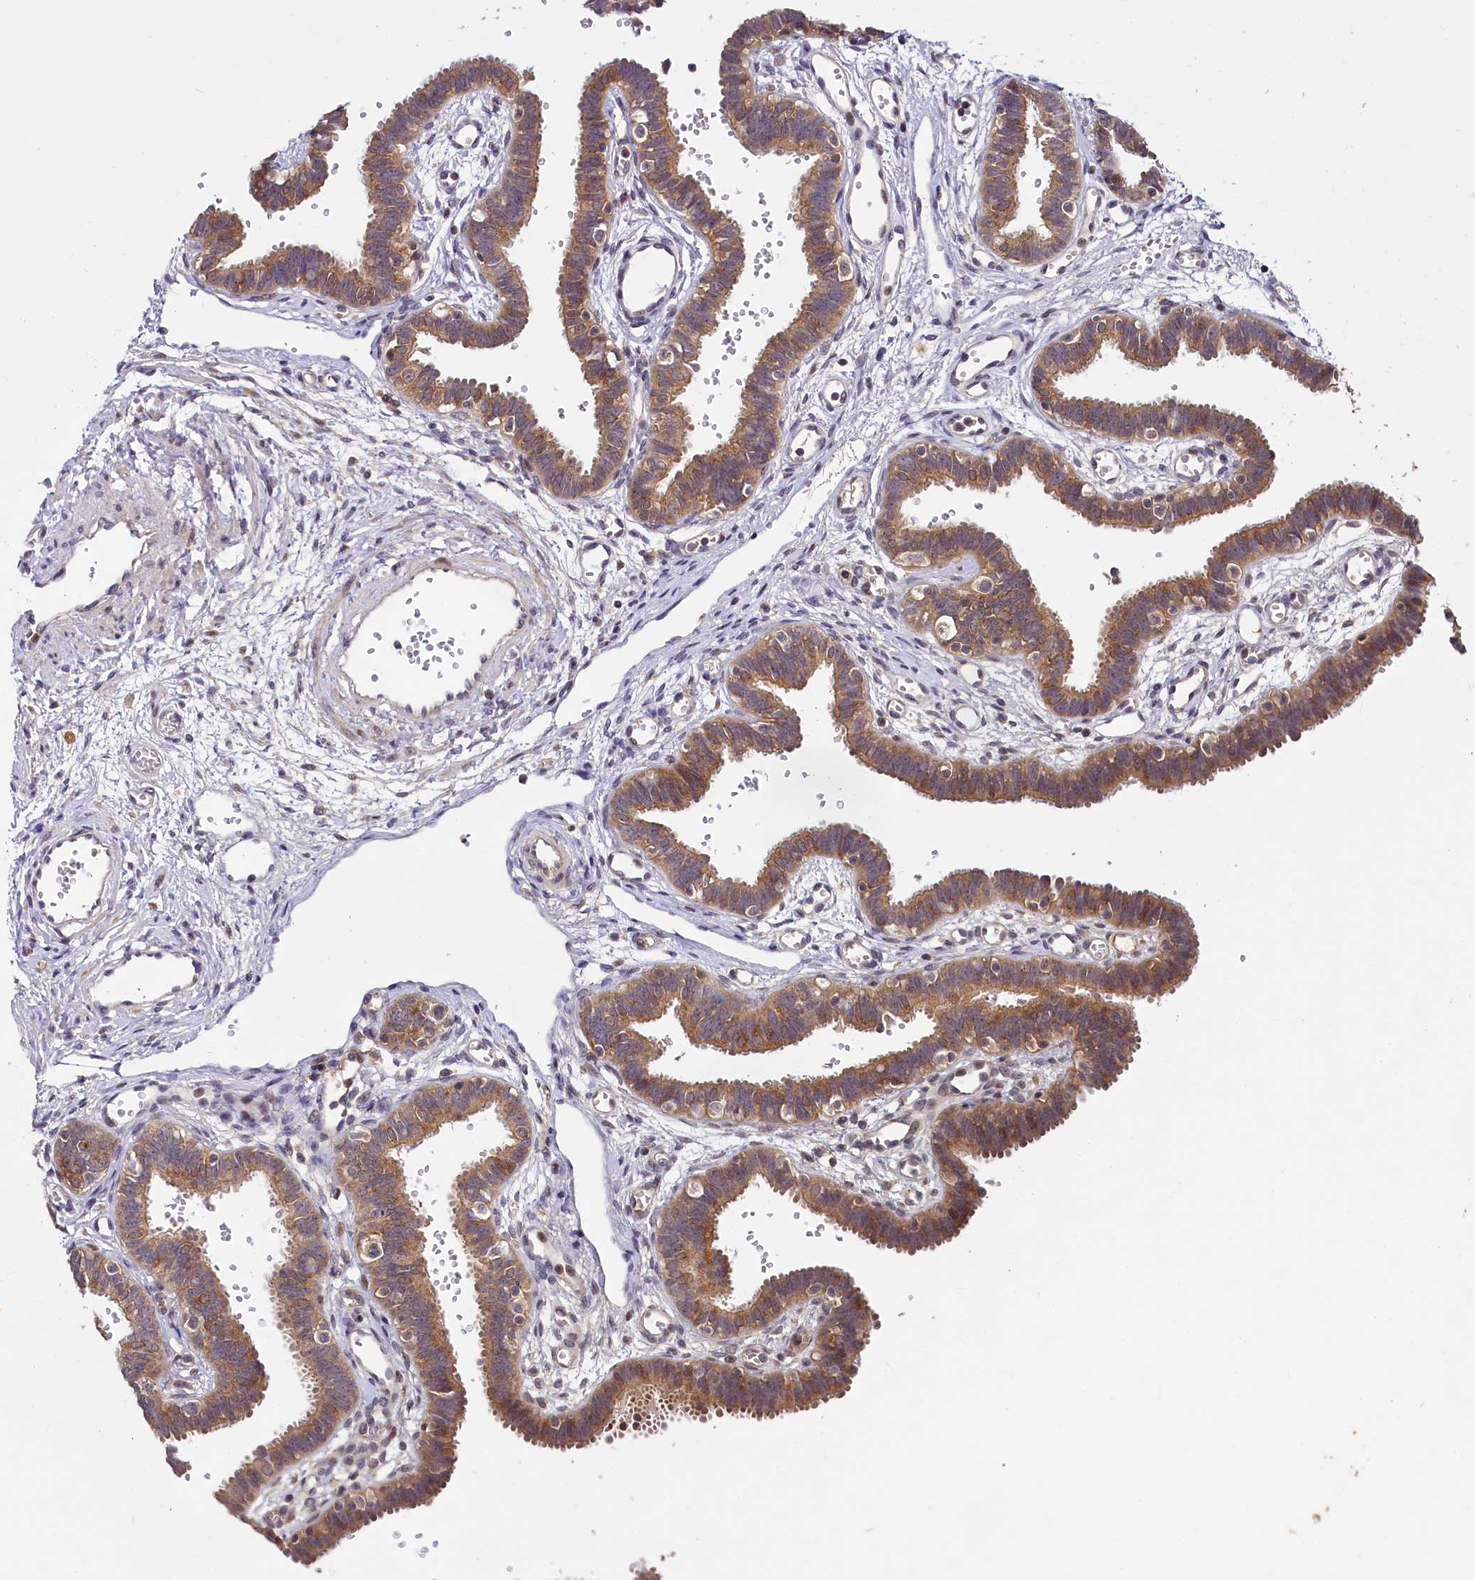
{"staining": {"intensity": "moderate", "quantity": ">75%", "location": "cytoplasmic/membranous"}, "tissue": "fallopian tube", "cell_type": "Glandular cells", "image_type": "normal", "snomed": [{"axis": "morphology", "description": "Normal tissue, NOS"}, {"axis": "topography", "description": "Fallopian tube"}, {"axis": "topography", "description": "Placenta"}], "caption": "The histopathology image reveals immunohistochemical staining of normal fallopian tube. There is moderate cytoplasmic/membranous staining is appreciated in about >75% of glandular cells.", "gene": "TMEM39A", "patient": {"sex": "female", "age": 32}}